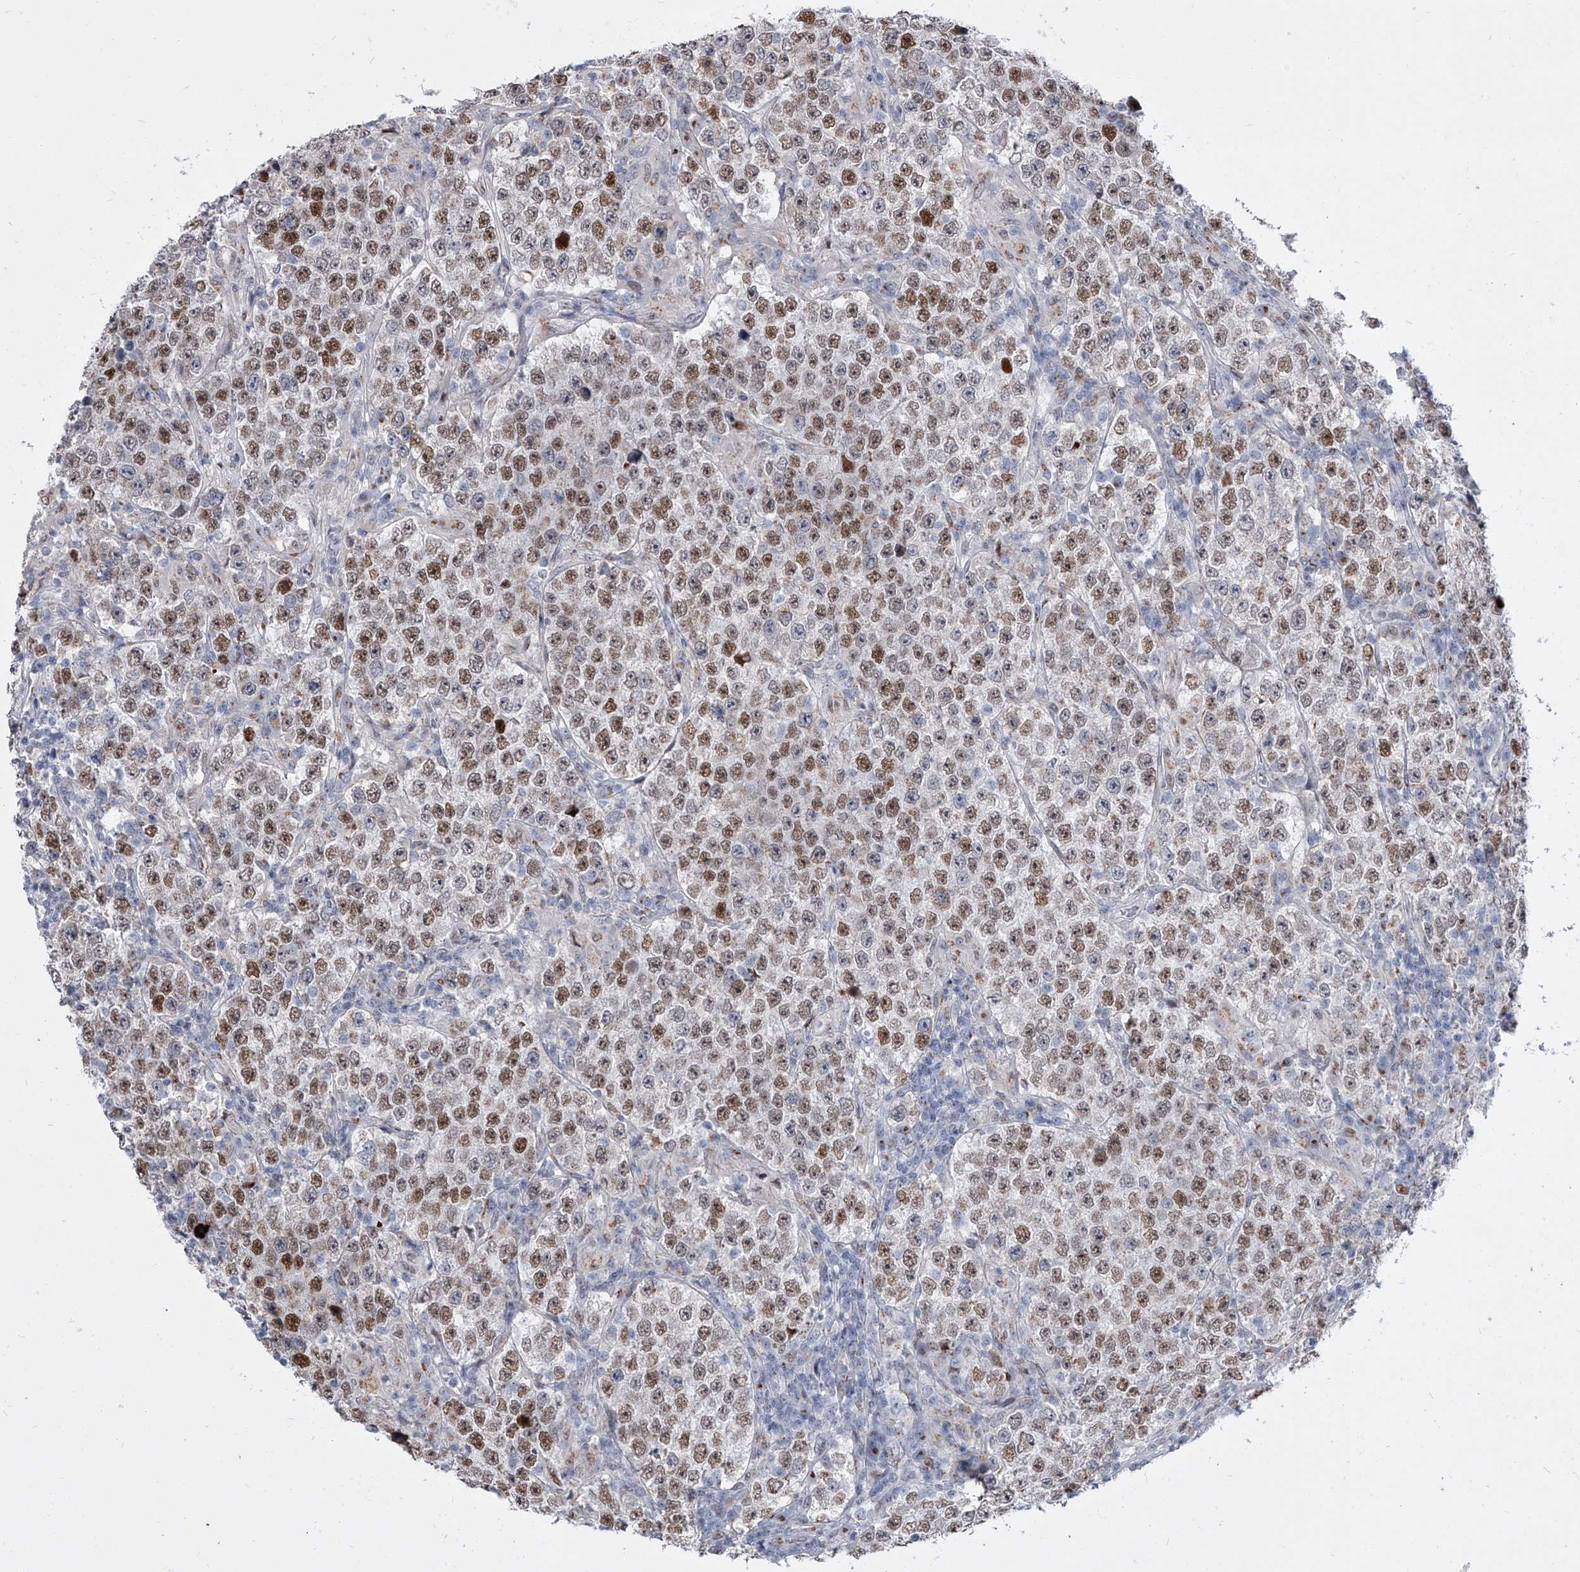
{"staining": {"intensity": "moderate", "quantity": "25%-75%", "location": "cytoplasmic/membranous,nuclear"}, "tissue": "testis cancer", "cell_type": "Tumor cells", "image_type": "cancer", "snomed": [{"axis": "morphology", "description": "Normal tissue, NOS"}, {"axis": "morphology", "description": "Urothelial carcinoma, High grade"}, {"axis": "morphology", "description": "Seminoma, NOS"}, {"axis": "morphology", "description": "Carcinoma, Embryonal, NOS"}, {"axis": "topography", "description": "Urinary bladder"}, {"axis": "topography", "description": "Testis"}], "caption": "Human urothelial carcinoma (high-grade) (testis) stained for a protein (brown) reveals moderate cytoplasmic/membranous and nuclear positive positivity in about 25%-75% of tumor cells.", "gene": "EVA1C", "patient": {"sex": "male", "age": 41}}